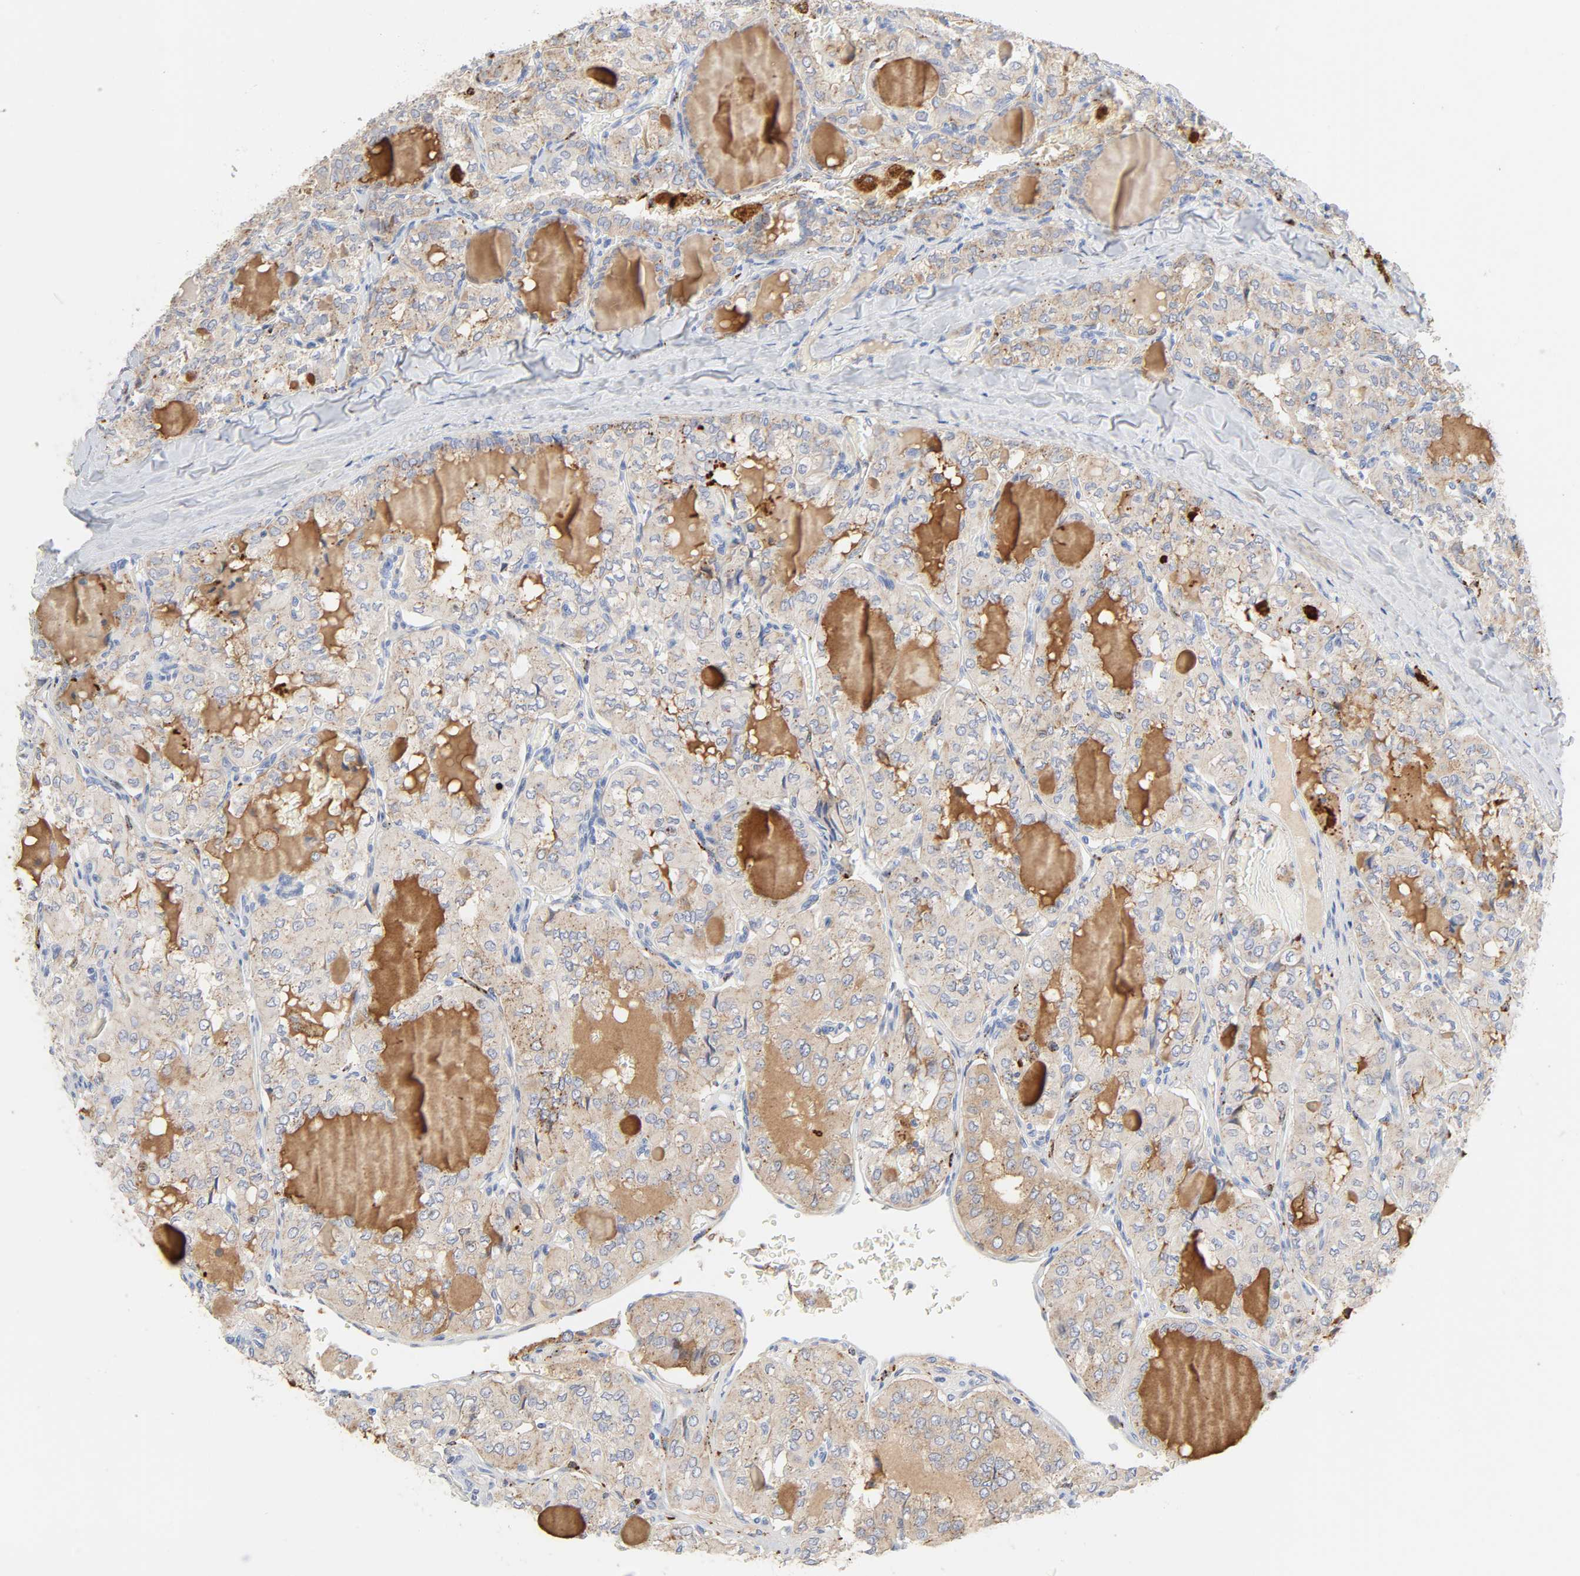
{"staining": {"intensity": "weak", "quantity": ">75%", "location": "cytoplasmic/membranous"}, "tissue": "thyroid cancer", "cell_type": "Tumor cells", "image_type": "cancer", "snomed": [{"axis": "morphology", "description": "Papillary adenocarcinoma, NOS"}, {"axis": "topography", "description": "Thyroid gland"}], "caption": "Protein staining reveals weak cytoplasmic/membranous staining in approximately >75% of tumor cells in thyroid cancer.", "gene": "MAGEB17", "patient": {"sex": "male", "age": 20}}